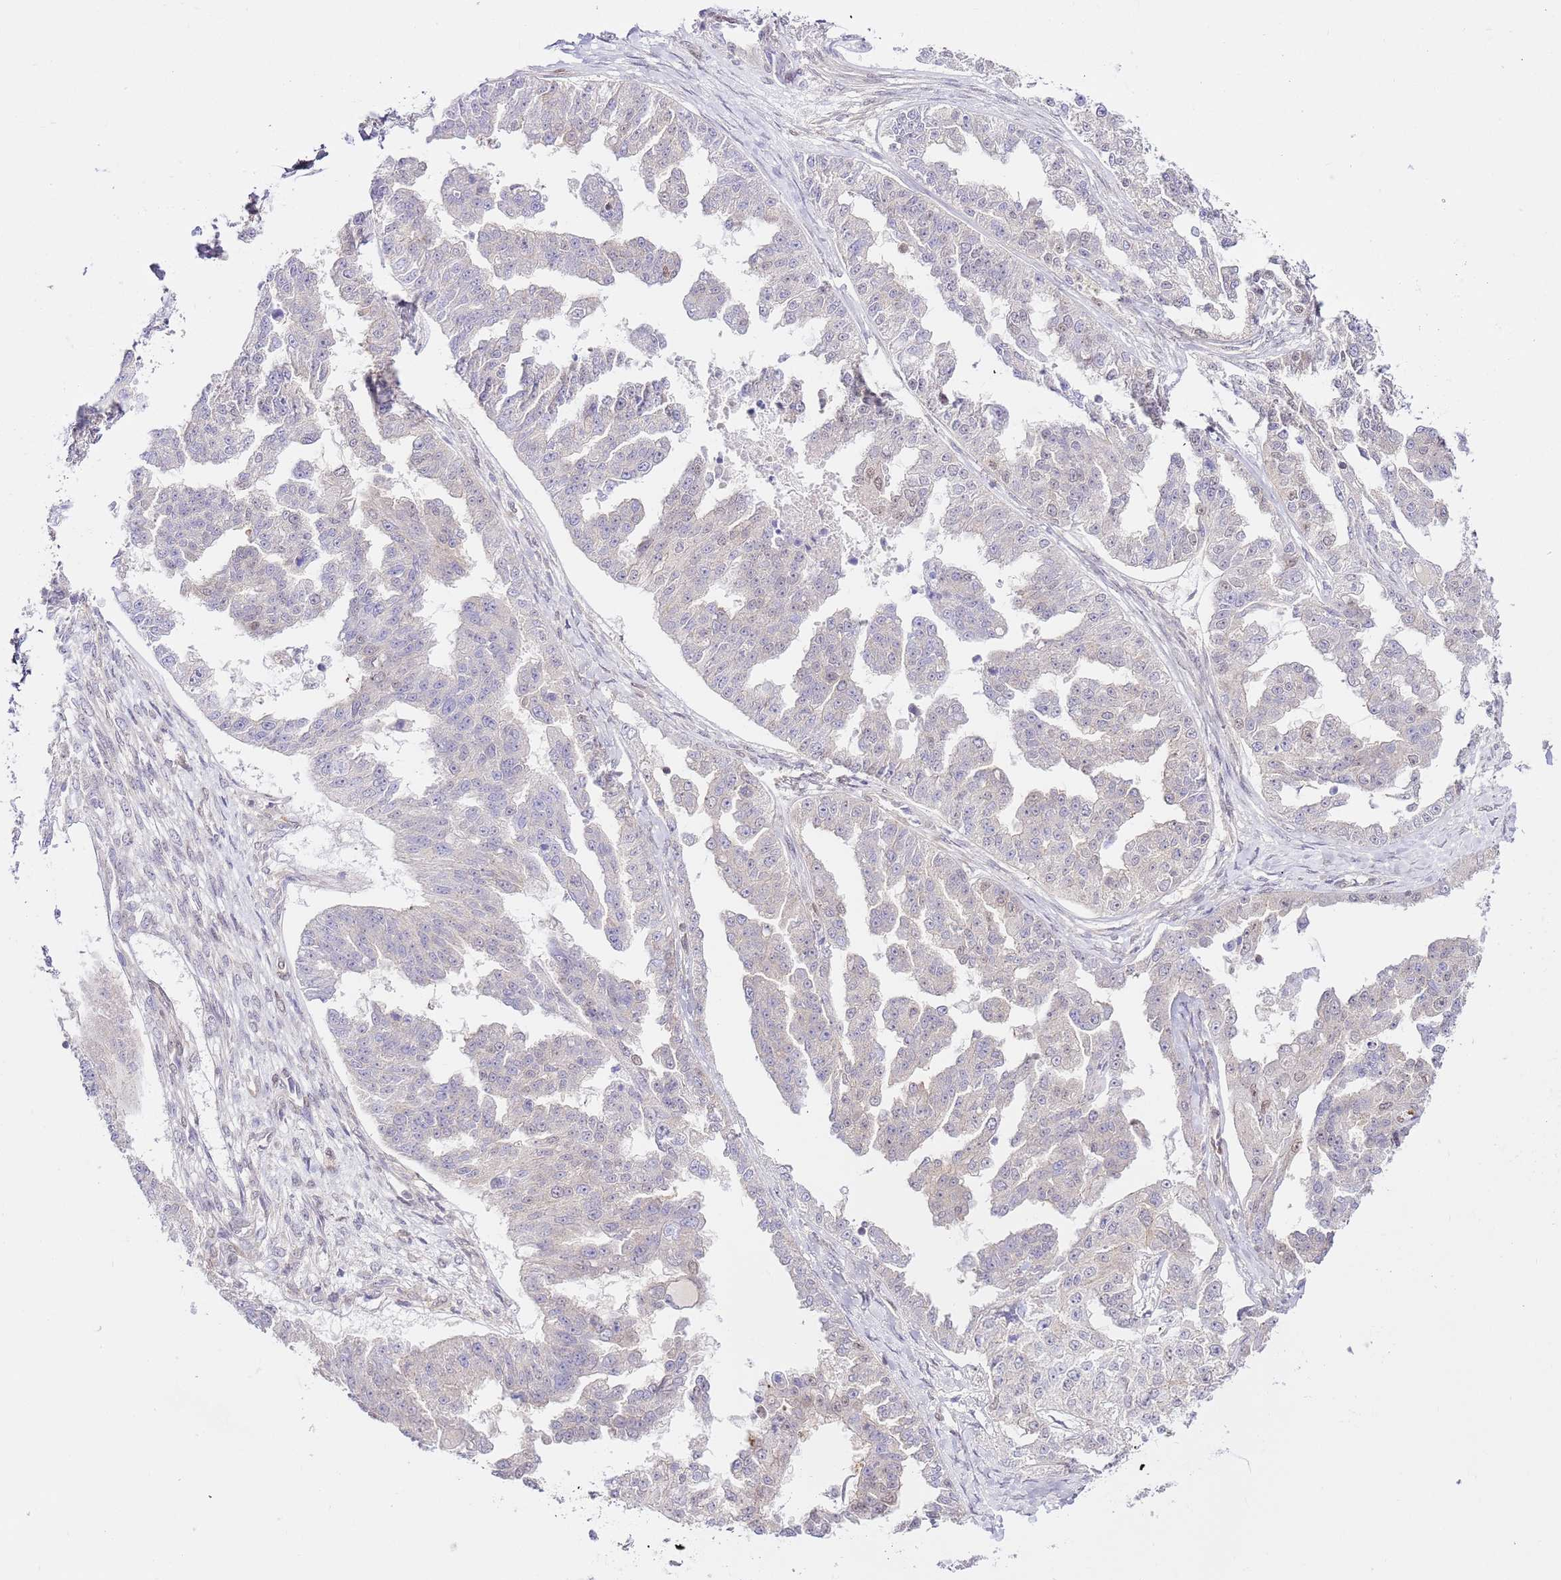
{"staining": {"intensity": "negative", "quantity": "none", "location": "none"}, "tissue": "ovarian cancer", "cell_type": "Tumor cells", "image_type": "cancer", "snomed": [{"axis": "morphology", "description": "Cystadenocarcinoma, serous, NOS"}, {"axis": "topography", "description": "Ovary"}], "caption": "Ovarian cancer (serous cystadenocarcinoma) stained for a protein using immunohistochemistry (IHC) displays no expression tumor cells.", "gene": "TRIM37", "patient": {"sex": "female", "age": 58}}